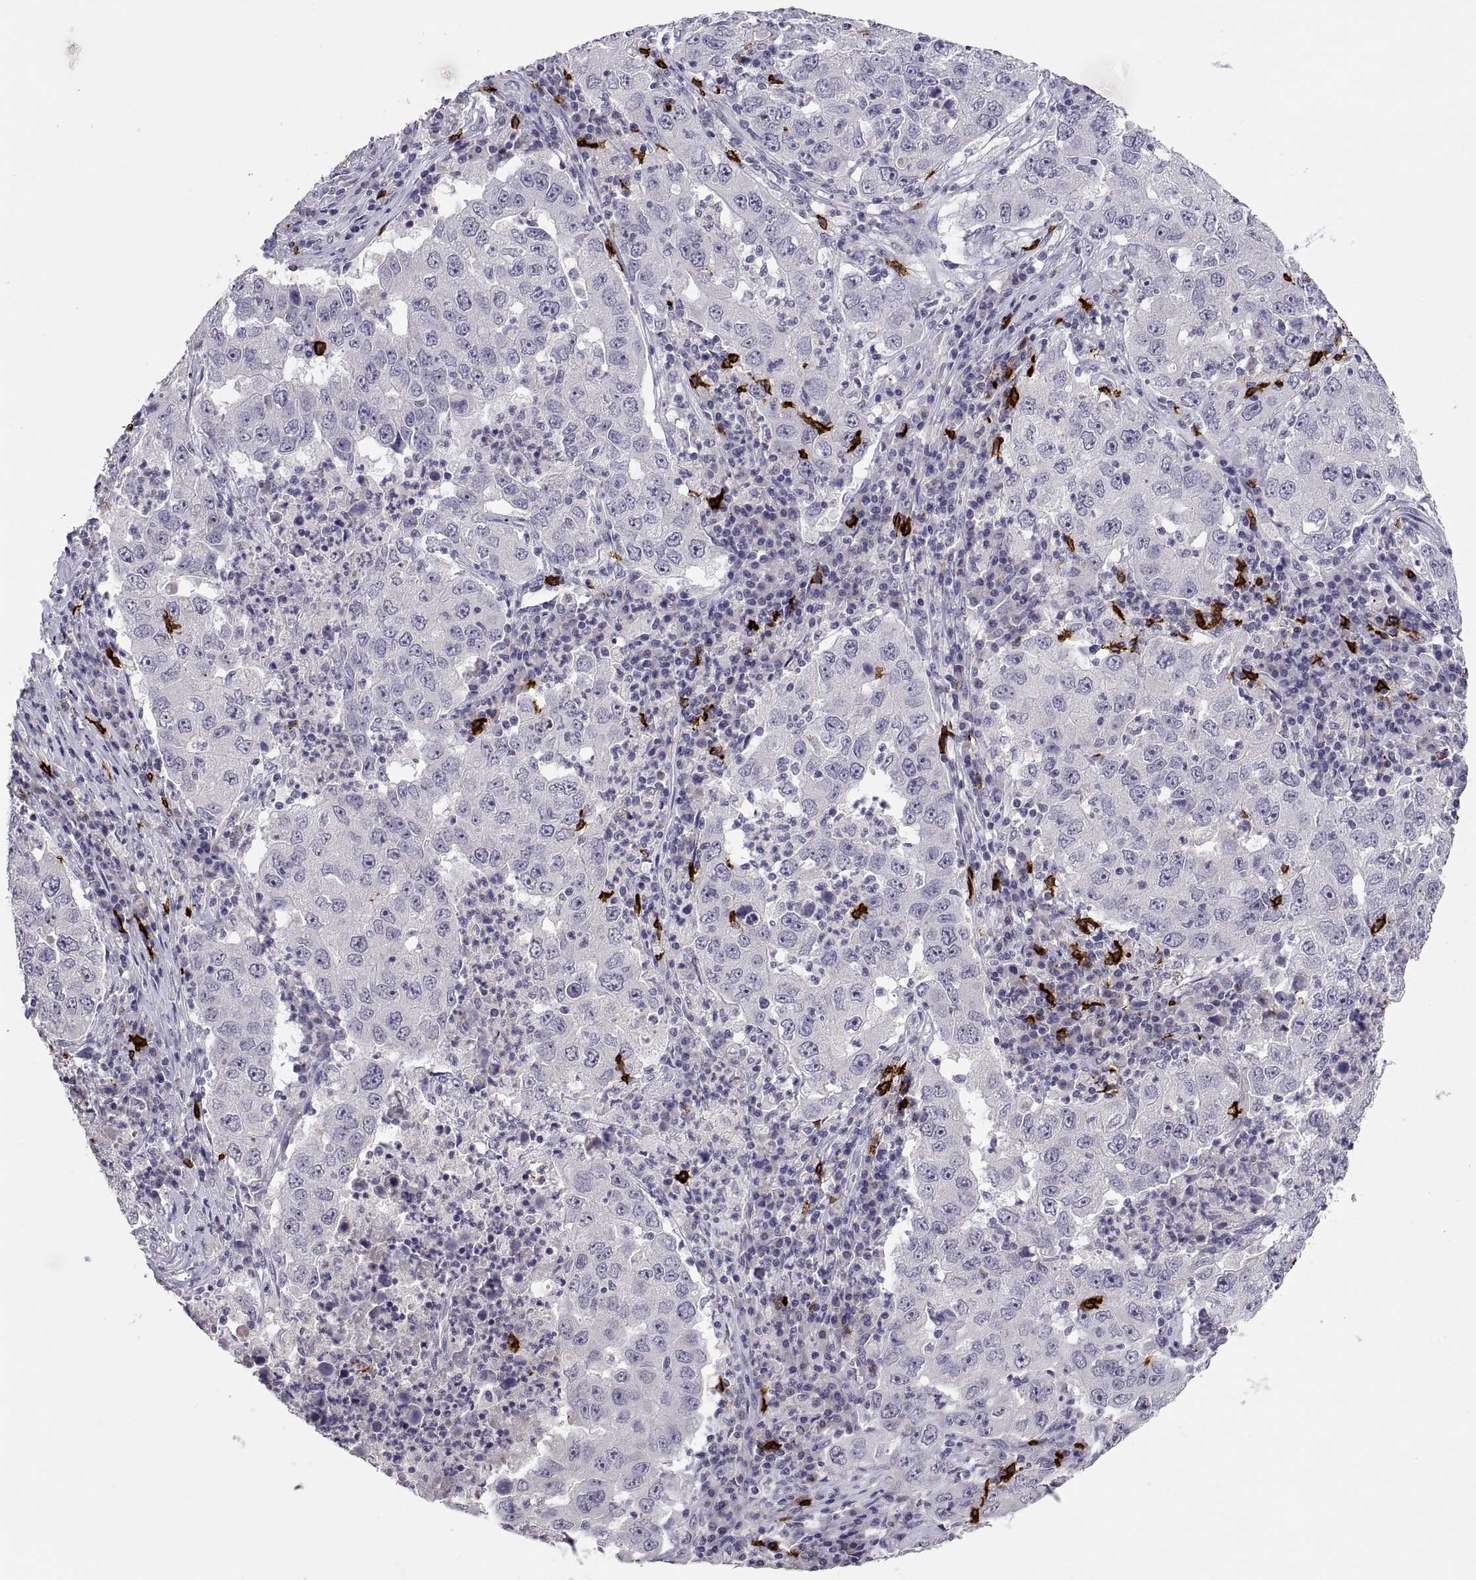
{"staining": {"intensity": "negative", "quantity": "none", "location": "none"}, "tissue": "lung cancer", "cell_type": "Tumor cells", "image_type": "cancer", "snomed": [{"axis": "morphology", "description": "Adenocarcinoma, NOS"}, {"axis": "topography", "description": "Lung"}], "caption": "Human adenocarcinoma (lung) stained for a protein using IHC reveals no positivity in tumor cells.", "gene": "MS4A1", "patient": {"sex": "male", "age": 73}}